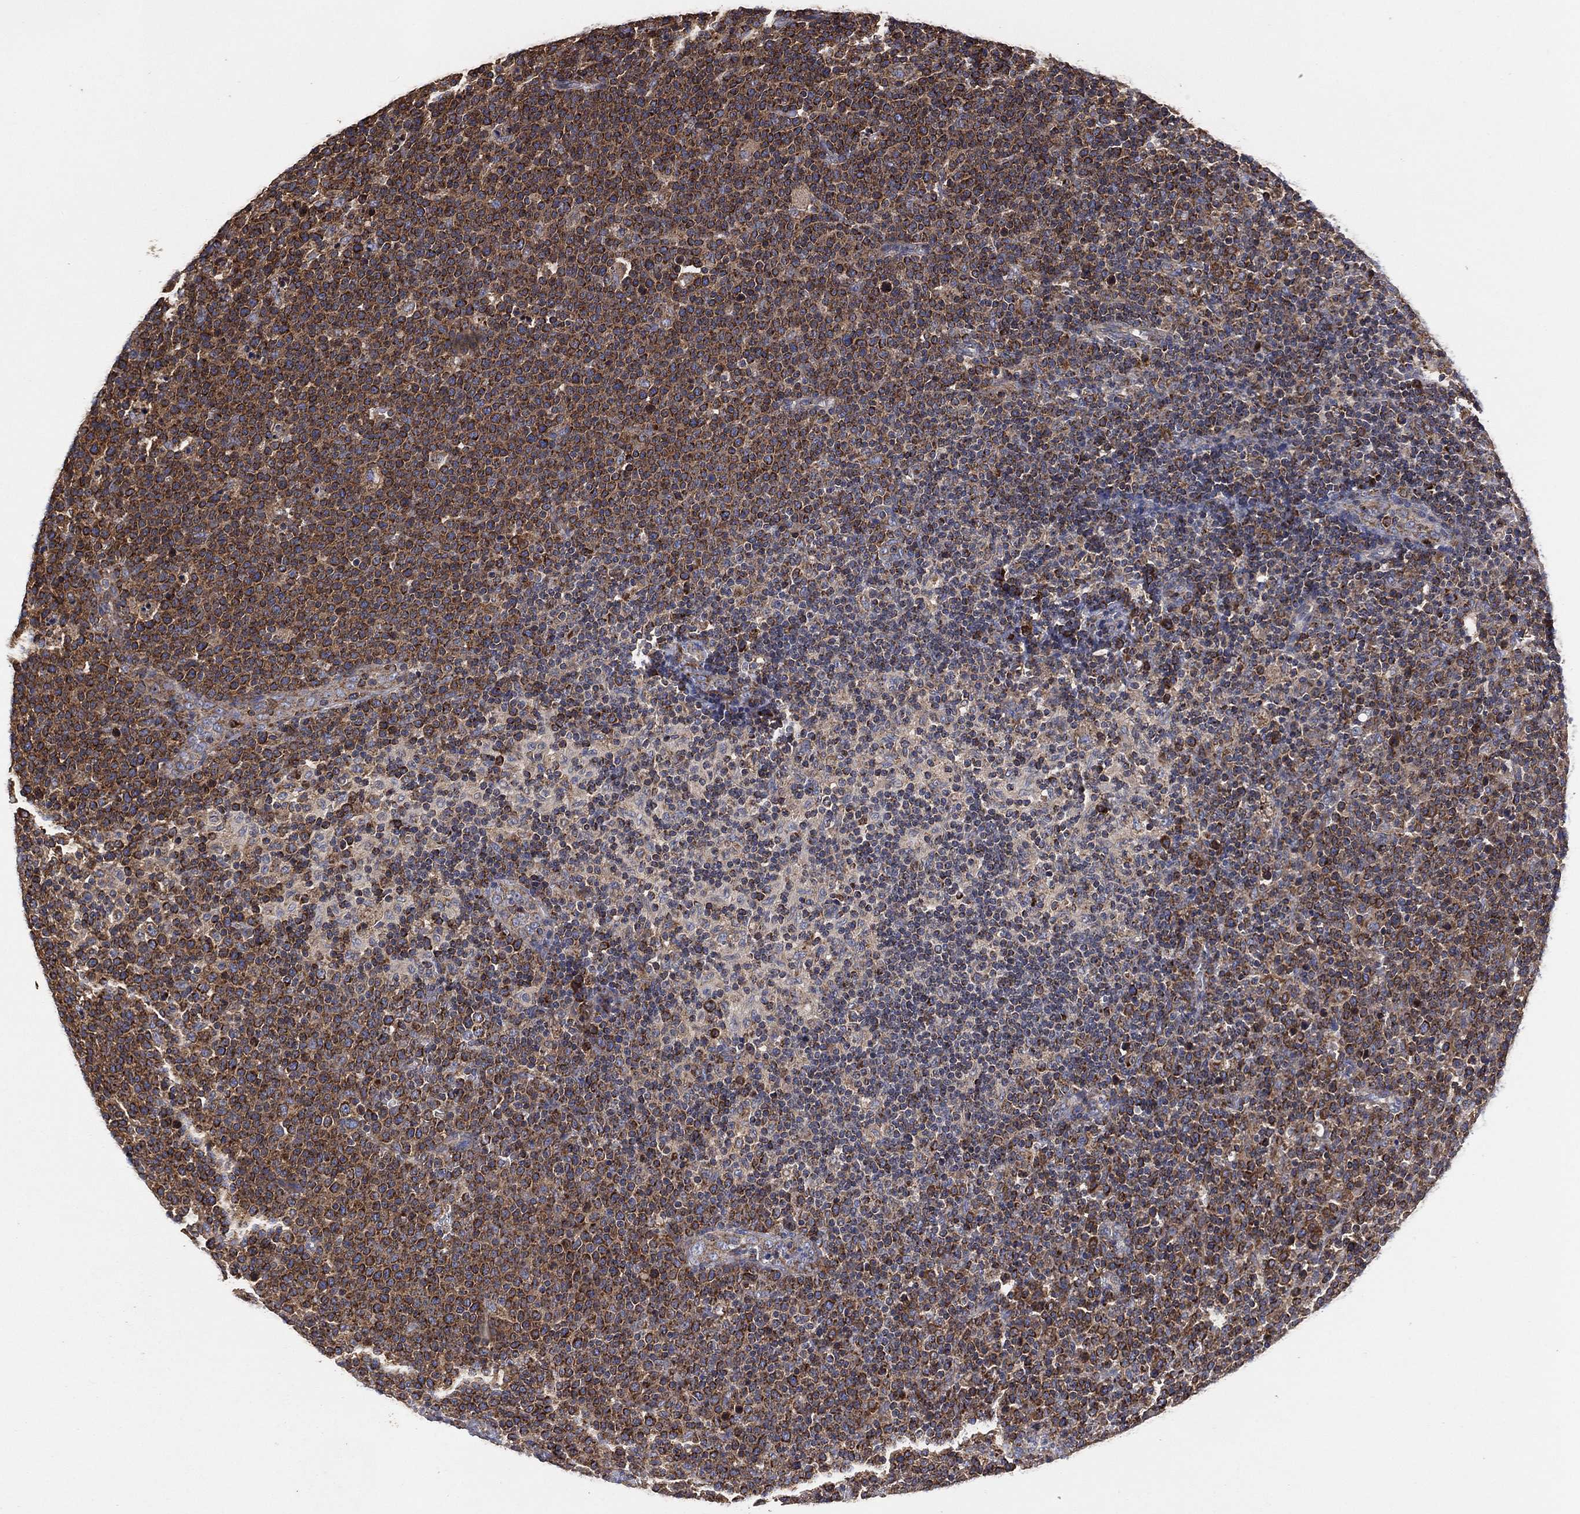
{"staining": {"intensity": "strong", "quantity": "<25%", "location": "cytoplasmic/membranous"}, "tissue": "lymphoma", "cell_type": "Tumor cells", "image_type": "cancer", "snomed": [{"axis": "morphology", "description": "Malignant lymphoma, non-Hodgkin's type, High grade"}, {"axis": "topography", "description": "Lymph node"}], "caption": "This is an image of IHC staining of high-grade malignant lymphoma, non-Hodgkin's type, which shows strong staining in the cytoplasmic/membranous of tumor cells.", "gene": "LIMD1", "patient": {"sex": "male", "age": 61}}